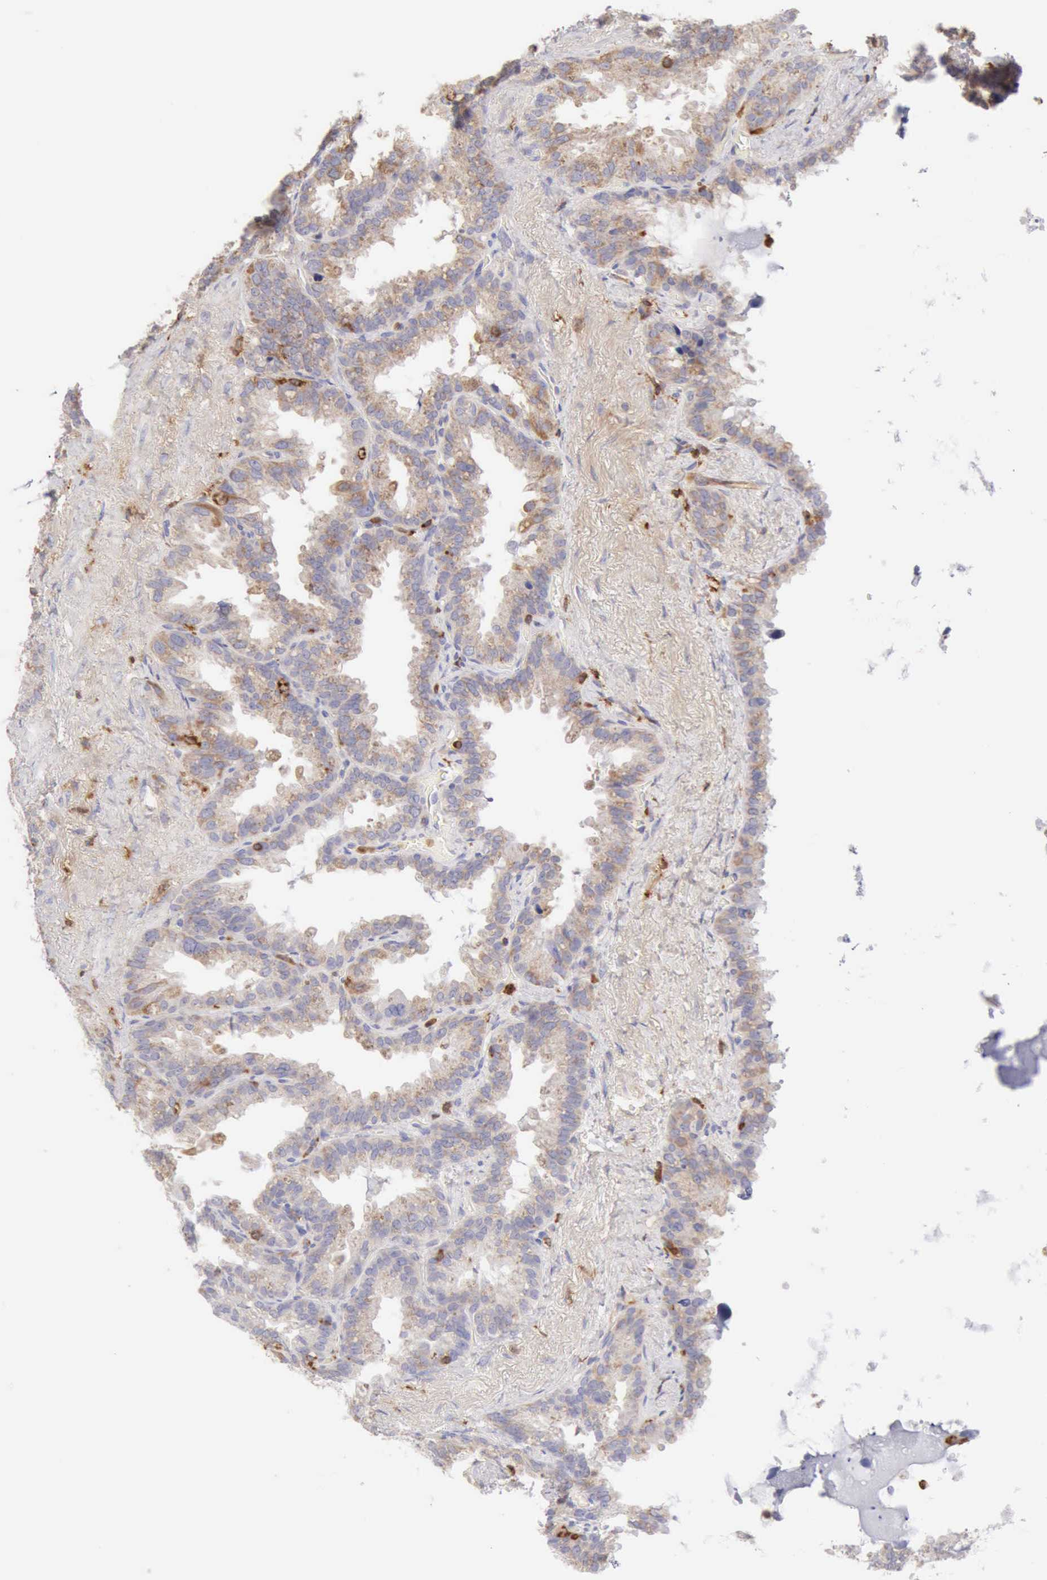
{"staining": {"intensity": "weak", "quantity": "25%-75%", "location": "cytoplasmic/membranous"}, "tissue": "seminal vesicle", "cell_type": "Glandular cells", "image_type": "normal", "snomed": [{"axis": "morphology", "description": "Normal tissue, NOS"}, {"axis": "topography", "description": "Prostate"}, {"axis": "topography", "description": "Seminal veicle"}], "caption": "Approximately 25%-75% of glandular cells in normal seminal vesicle demonstrate weak cytoplasmic/membranous protein staining as visualized by brown immunohistochemical staining.", "gene": "ARHGAP4", "patient": {"sex": "male", "age": 63}}